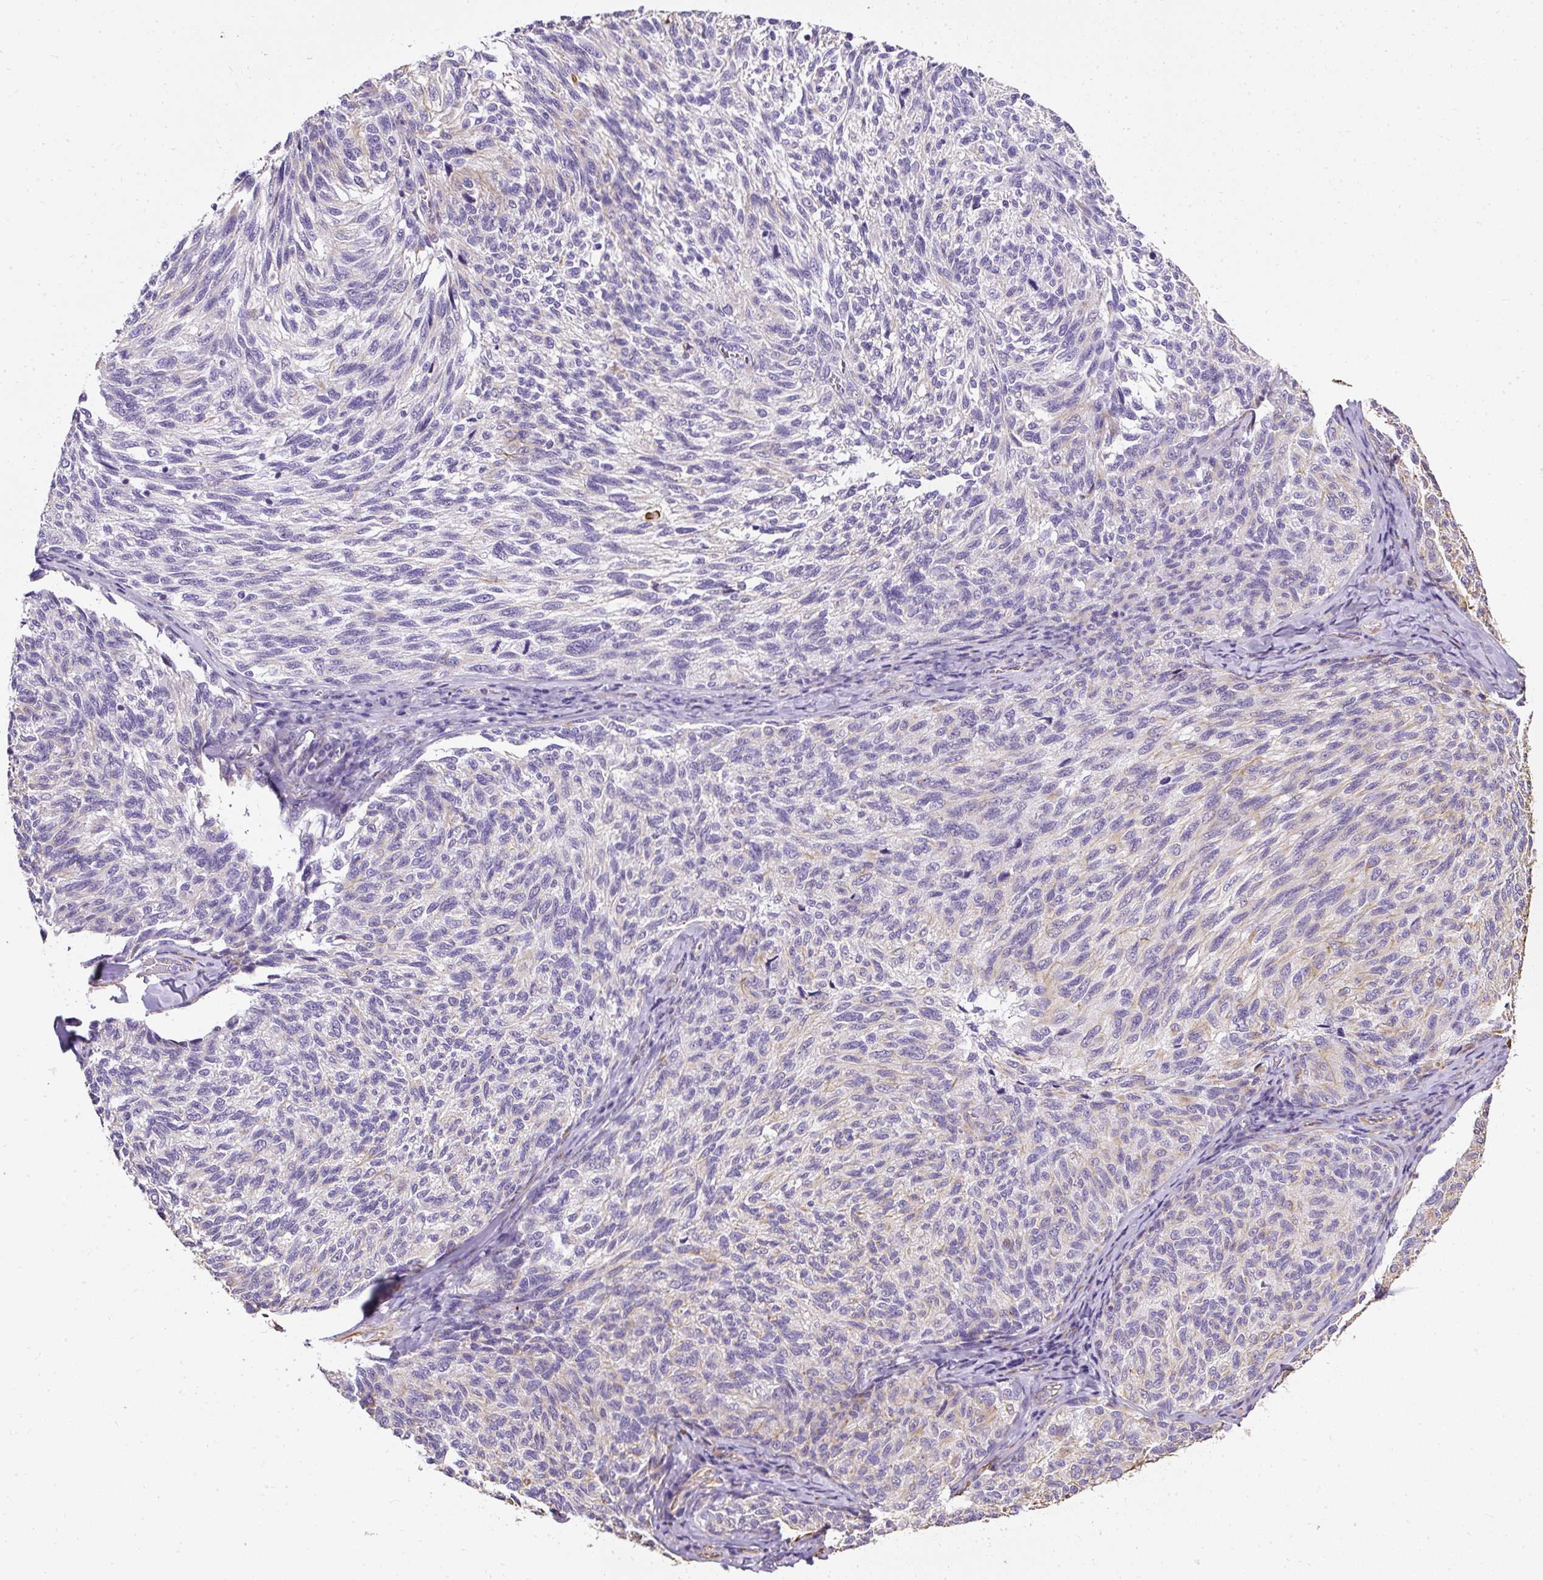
{"staining": {"intensity": "weak", "quantity": "<25%", "location": "cytoplasmic/membranous"}, "tissue": "melanoma", "cell_type": "Tumor cells", "image_type": "cancer", "snomed": [{"axis": "morphology", "description": "Malignant melanoma, NOS"}, {"axis": "topography", "description": "Skin"}], "caption": "Image shows no protein expression in tumor cells of melanoma tissue.", "gene": "PLS1", "patient": {"sex": "female", "age": 73}}